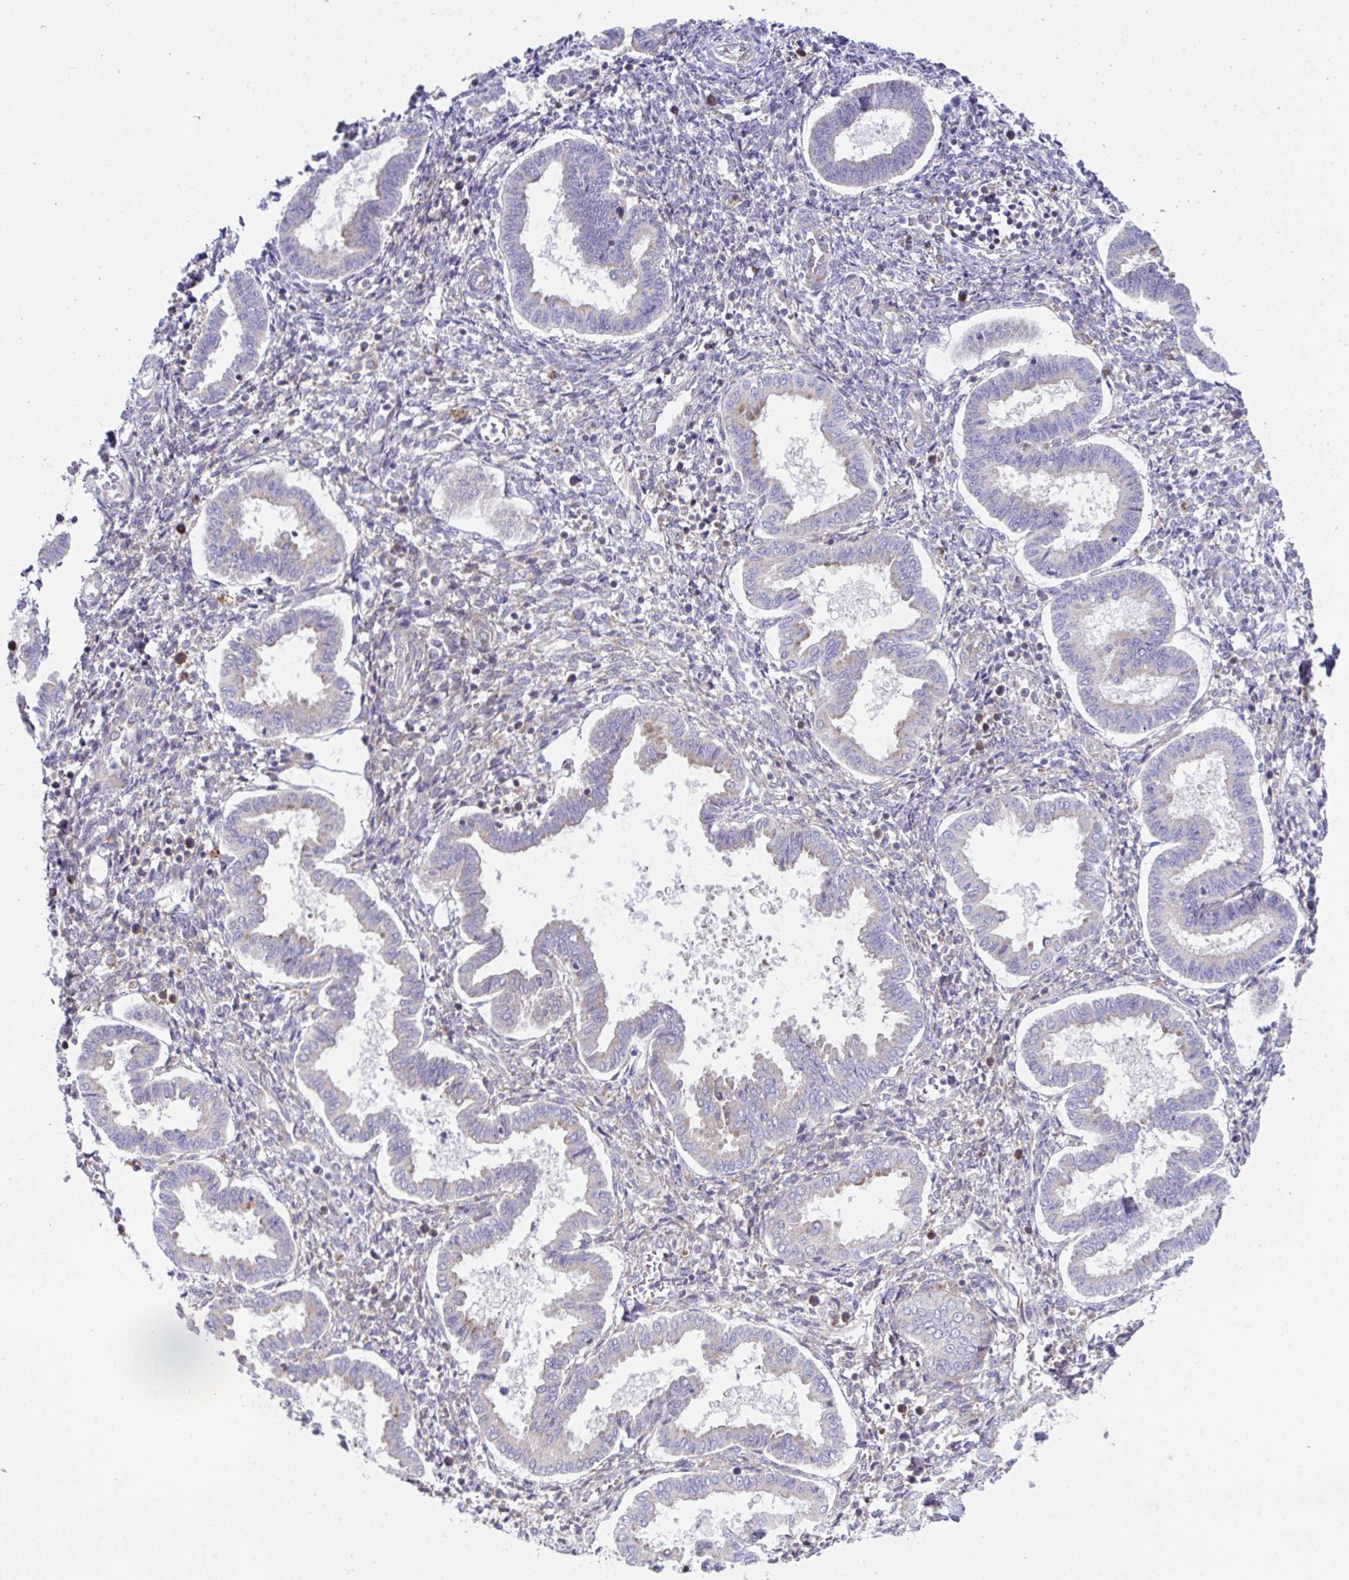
{"staining": {"intensity": "negative", "quantity": "none", "location": "none"}, "tissue": "endometrium", "cell_type": "Cells in endometrial stroma", "image_type": "normal", "snomed": [{"axis": "morphology", "description": "Normal tissue, NOS"}, {"axis": "topography", "description": "Endometrium"}], "caption": "The histopathology image exhibits no staining of cells in endometrial stroma in normal endometrium.", "gene": "FAU", "patient": {"sex": "female", "age": 24}}